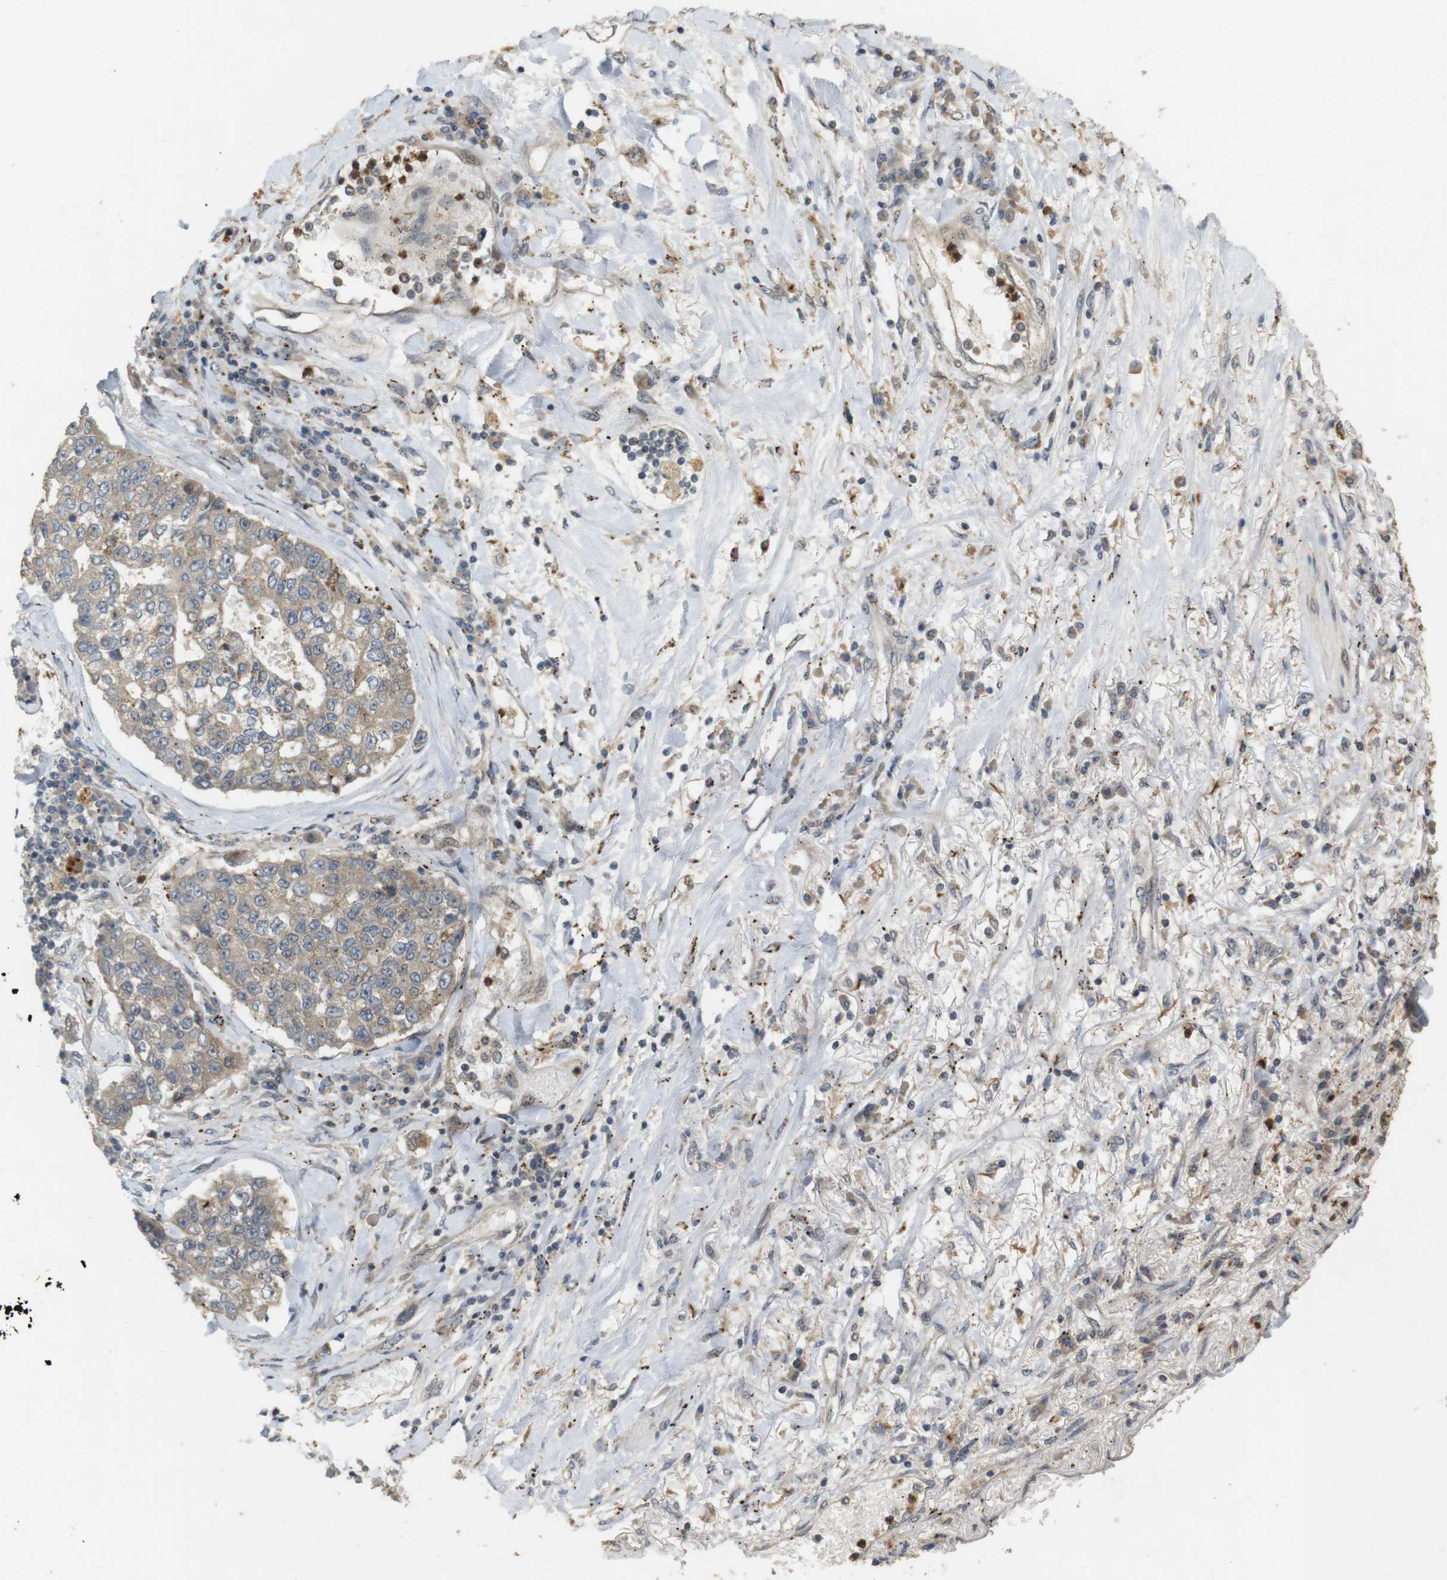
{"staining": {"intensity": "moderate", "quantity": "25%-75%", "location": "cytoplasmic/membranous"}, "tissue": "lung cancer", "cell_type": "Tumor cells", "image_type": "cancer", "snomed": [{"axis": "morphology", "description": "Adenocarcinoma, NOS"}, {"axis": "topography", "description": "Lung"}], "caption": "A histopathology image showing moderate cytoplasmic/membranous positivity in approximately 25%-75% of tumor cells in lung cancer, as visualized by brown immunohistochemical staining.", "gene": "TMX3", "patient": {"sex": "male", "age": 49}}